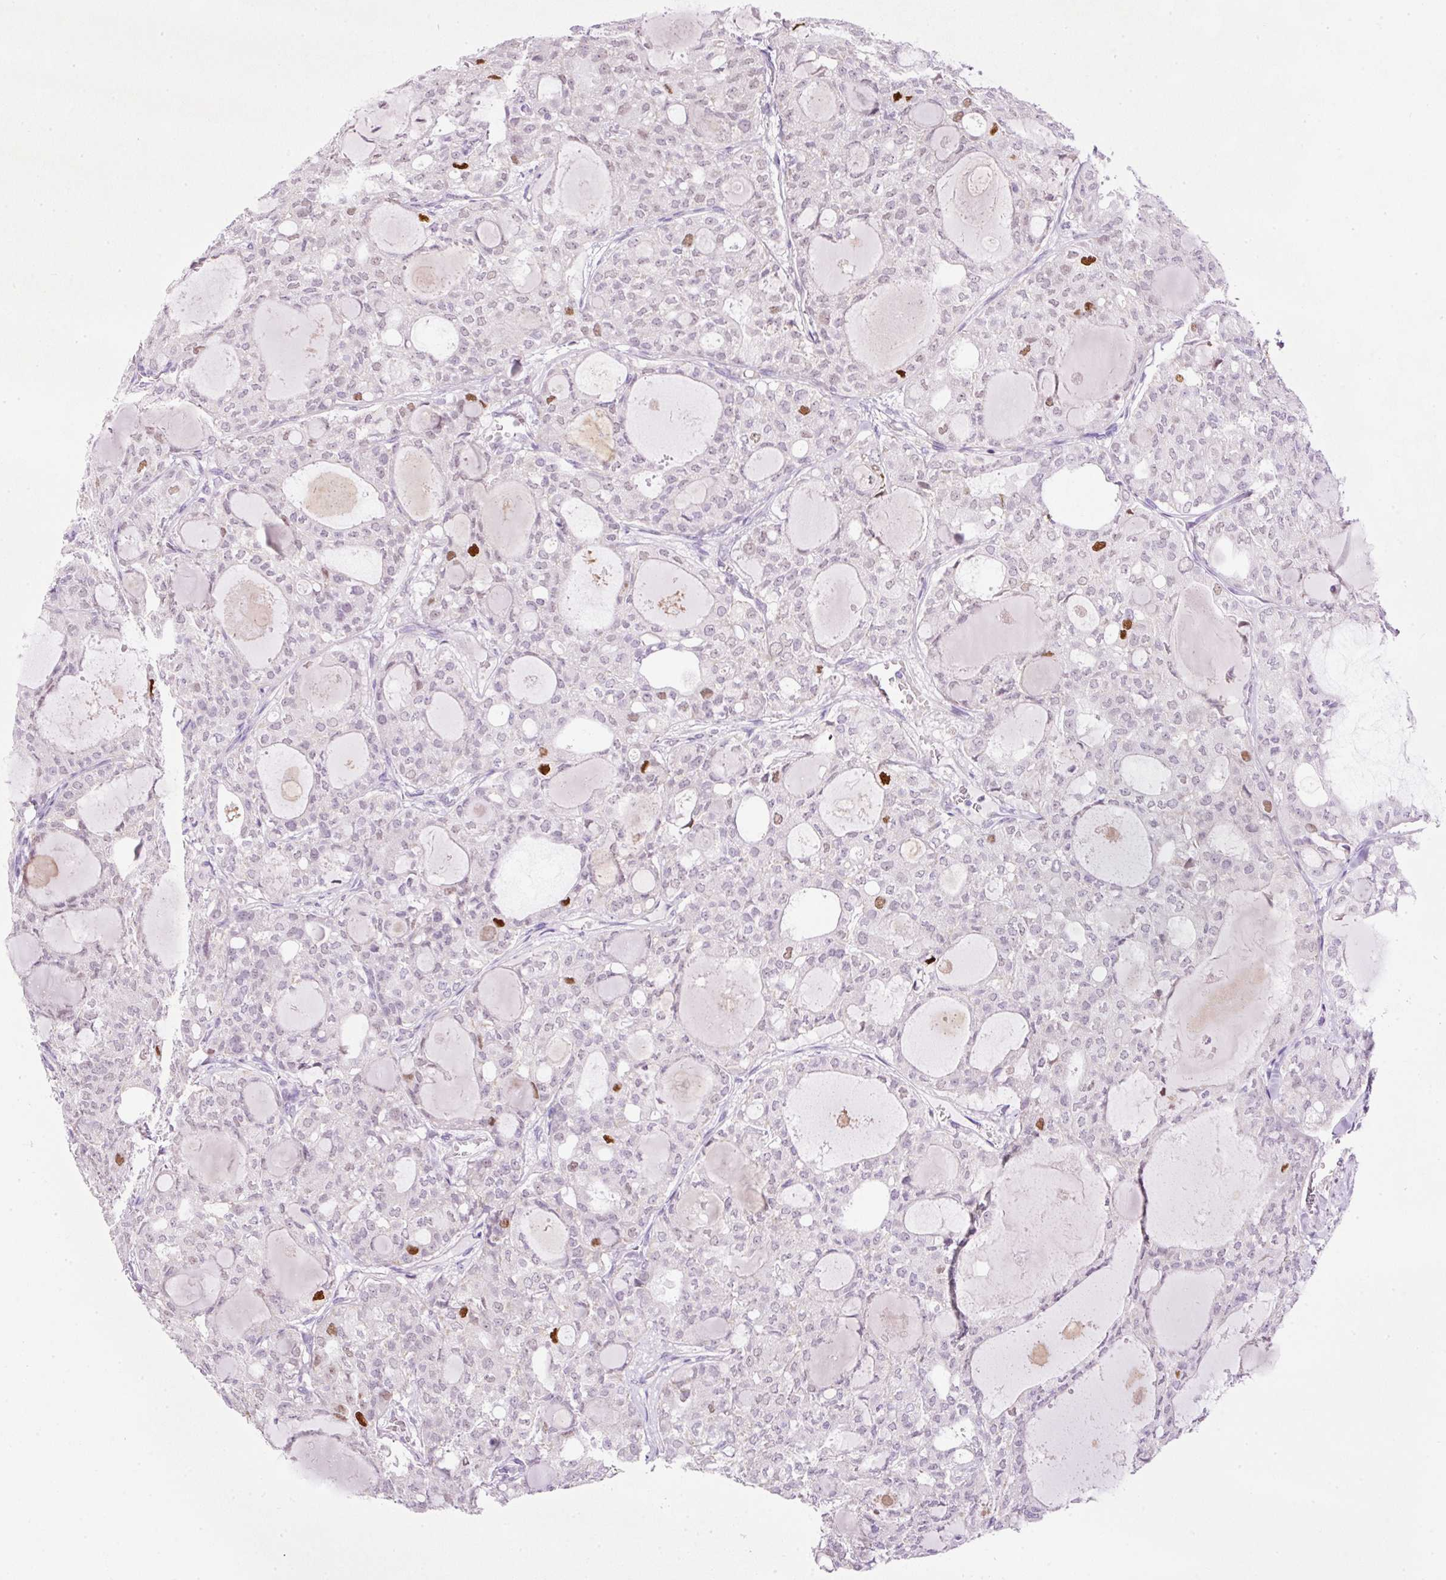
{"staining": {"intensity": "moderate", "quantity": "<25%", "location": "nuclear"}, "tissue": "thyroid cancer", "cell_type": "Tumor cells", "image_type": "cancer", "snomed": [{"axis": "morphology", "description": "Follicular adenoma carcinoma, NOS"}, {"axis": "topography", "description": "Thyroid gland"}], "caption": "Follicular adenoma carcinoma (thyroid) was stained to show a protein in brown. There is low levels of moderate nuclear positivity in approximately <25% of tumor cells.", "gene": "KPNA2", "patient": {"sex": "male", "age": 75}}